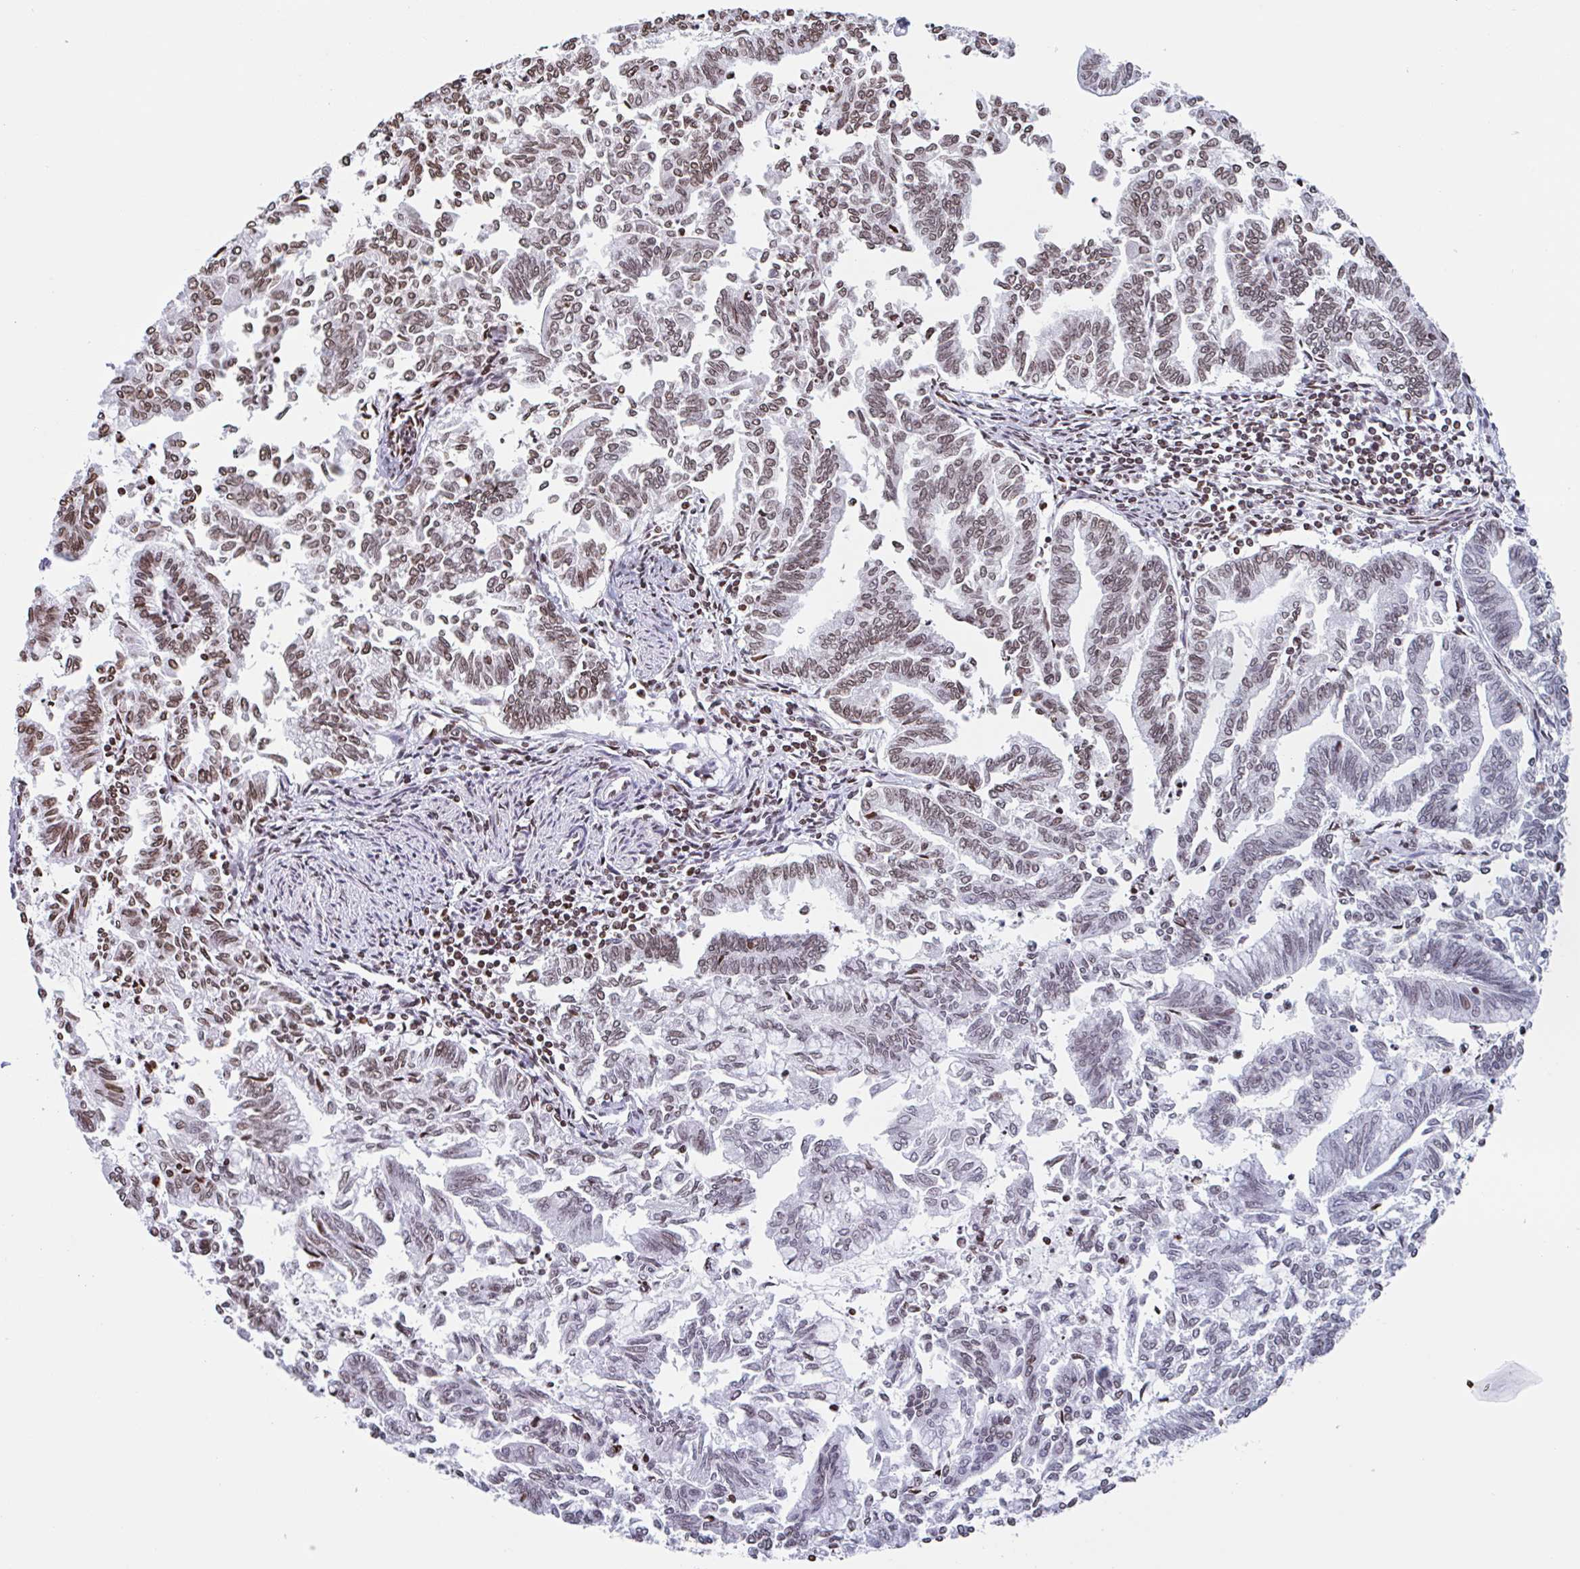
{"staining": {"intensity": "moderate", "quantity": "25%-75%", "location": "nuclear"}, "tissue": "endometrial cancer", "cell_type": "Tumor cells", "image_type": "cancer", "snomed": [{"axis": "morphology", "description": "Adenocarcinoma, NOS"}, {"axis": "topography", "description": "Endometrium"}], "caption": "Adenocarcinoma (endometrial) stained with a brown dye displays moderate nuclear positive expression in about 25%-75% of tumor cells.", "gene": "NOL6", "patient": {"sex": "female", "age": 79}}